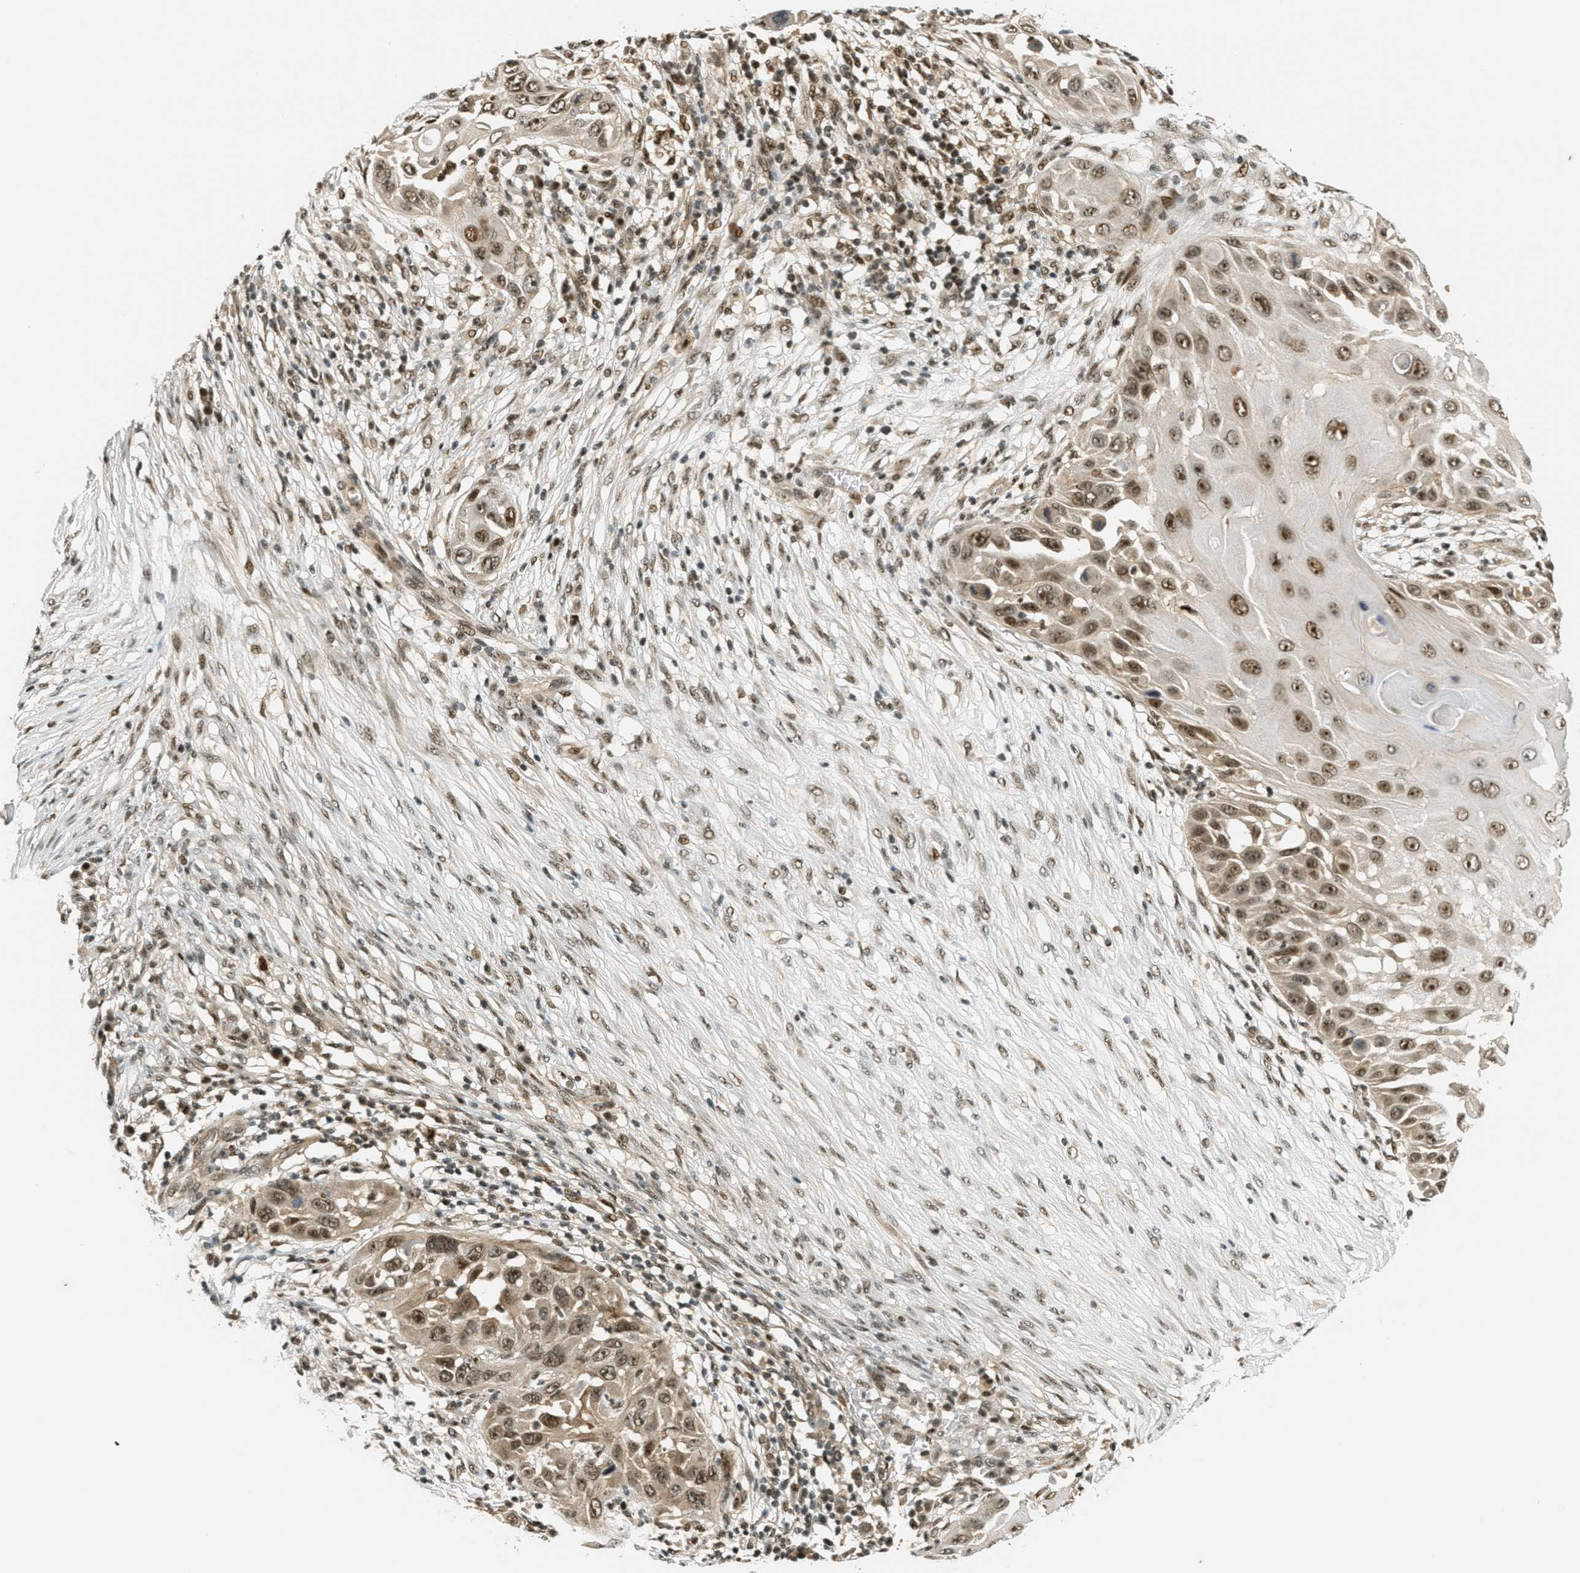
{"staining": {"intensity": "moderate", "quantity": ">75%", "location": "nuclear"}, "tissue": "skin cancer", "cell_type": "Tumor cells", "image_type": "cancer", "snomed": [{"axis": "morphology", "description": "Squamous cell carcinoma, NOS"}, {"axis": "topography", "description": "Skin"}], "caption": "Moderate nuclear expression is present in approximately >75% of tumor cells in skin squamous cell carcinoma.", "gene": "FOXM1", "patient": {"sex": "female", "age": 44}}